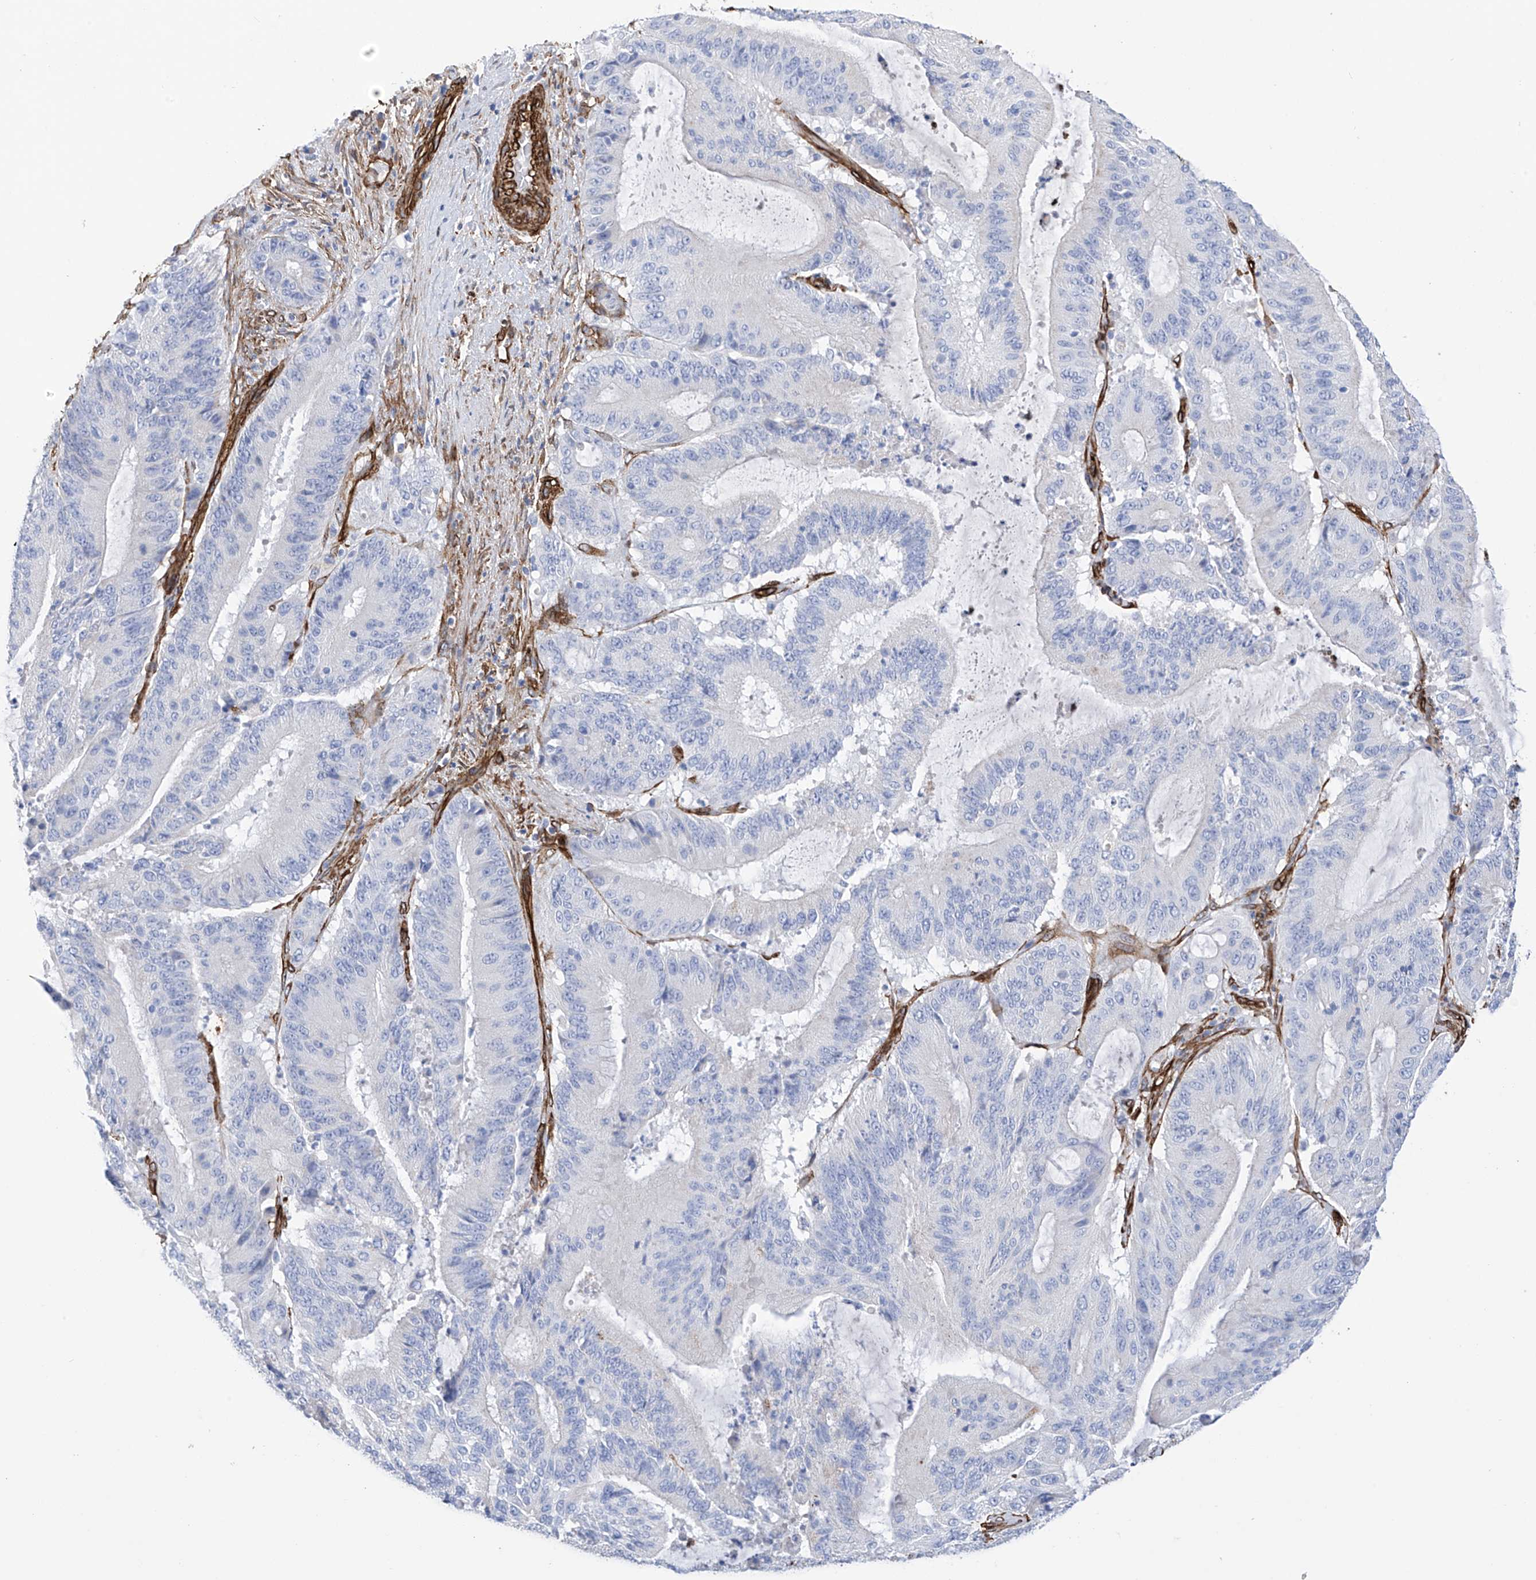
{"staining": {"intensity": "negative", "quantity": "none", "location": "none"}, "tissue": "liver cancer", "cell_type": "Tumor cells", "image_type": "cancer", "snomed": [{"axis": "morphology", "description": "Normal tissue, NOS"}, {"axis": "morphology", "description": "Cholangiocarcinoma"}, {"axis": "topography", "description": "Liver"}, {"axis": "topography", "description": "Peripheral nerve tissue"}], "caption": "Tumor cells show no significant expression in liver cancer. The staining is performed using DAB (3,3'-diaminobenzidine) brown chromogen with nuclei counter-stained in using hematoxylin.", "gene": "UBTD1", "patient": {"sex": "female", "age": 73}}